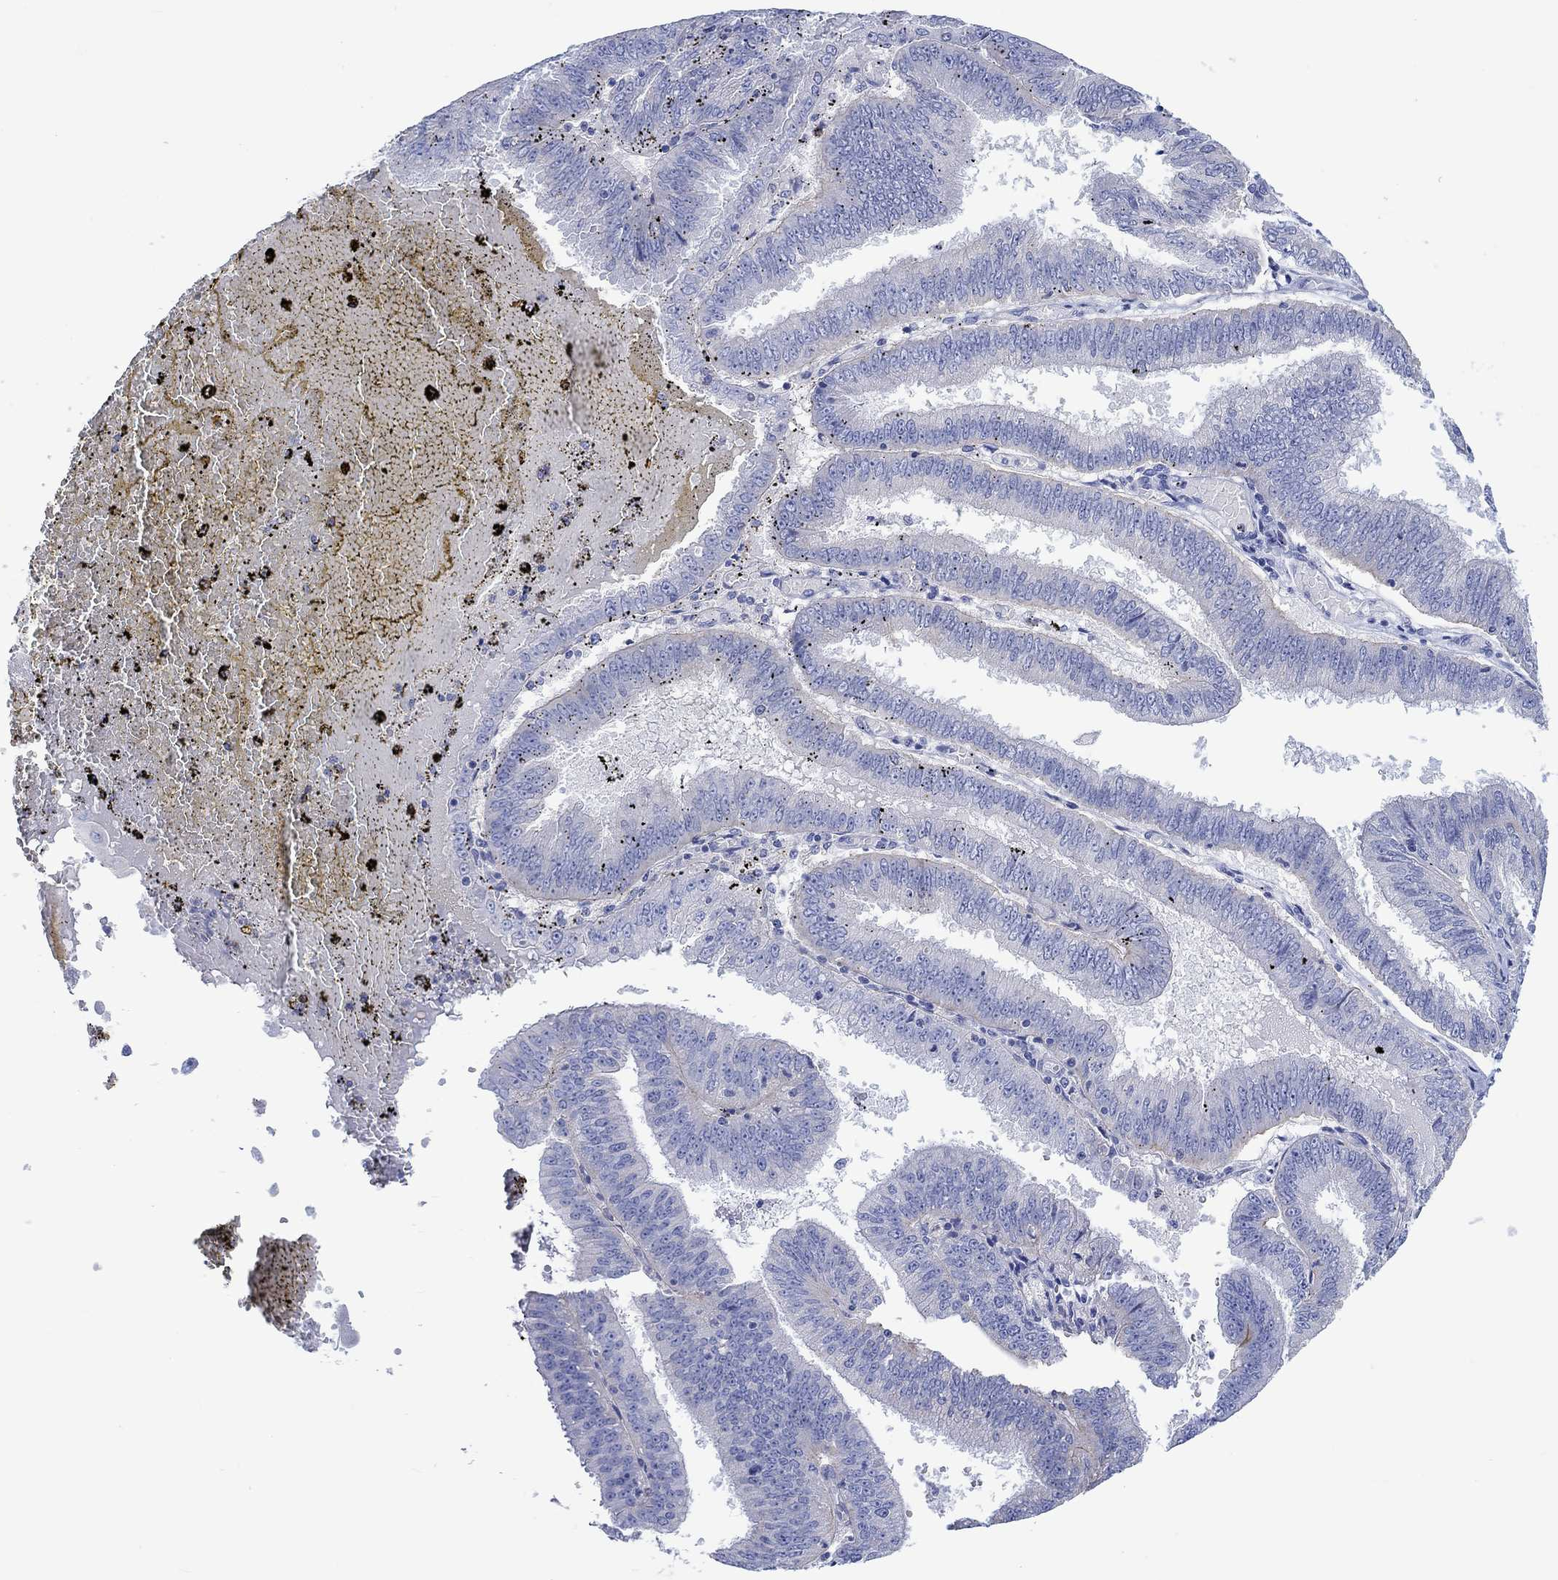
{"staining": {"intensity": "negative", "quantity": "none", "location": "none"}, "tissue": "endometrial cancer", "cell_type": "Tumor cells", "image_type": "cancer", "snomed": [{"axis": "morphology", "description": "Adenocarcinoma, NOS"}, {"axis": "topography", "description": "Endometrium"}], "caption": "This image is of adenocarcinoma (endometrial) stained with IHC to label a protein in brown with the nuclei are counter-stained blue. There is no positivity in tumor cells. The staining is performed using DAB (3,3'-diaminobenzidine) brown chromogen with nuclei counter-stained in using hematoxylin.", "gene": "REEP6", "patient": {"sex": "female", "age": 66}}